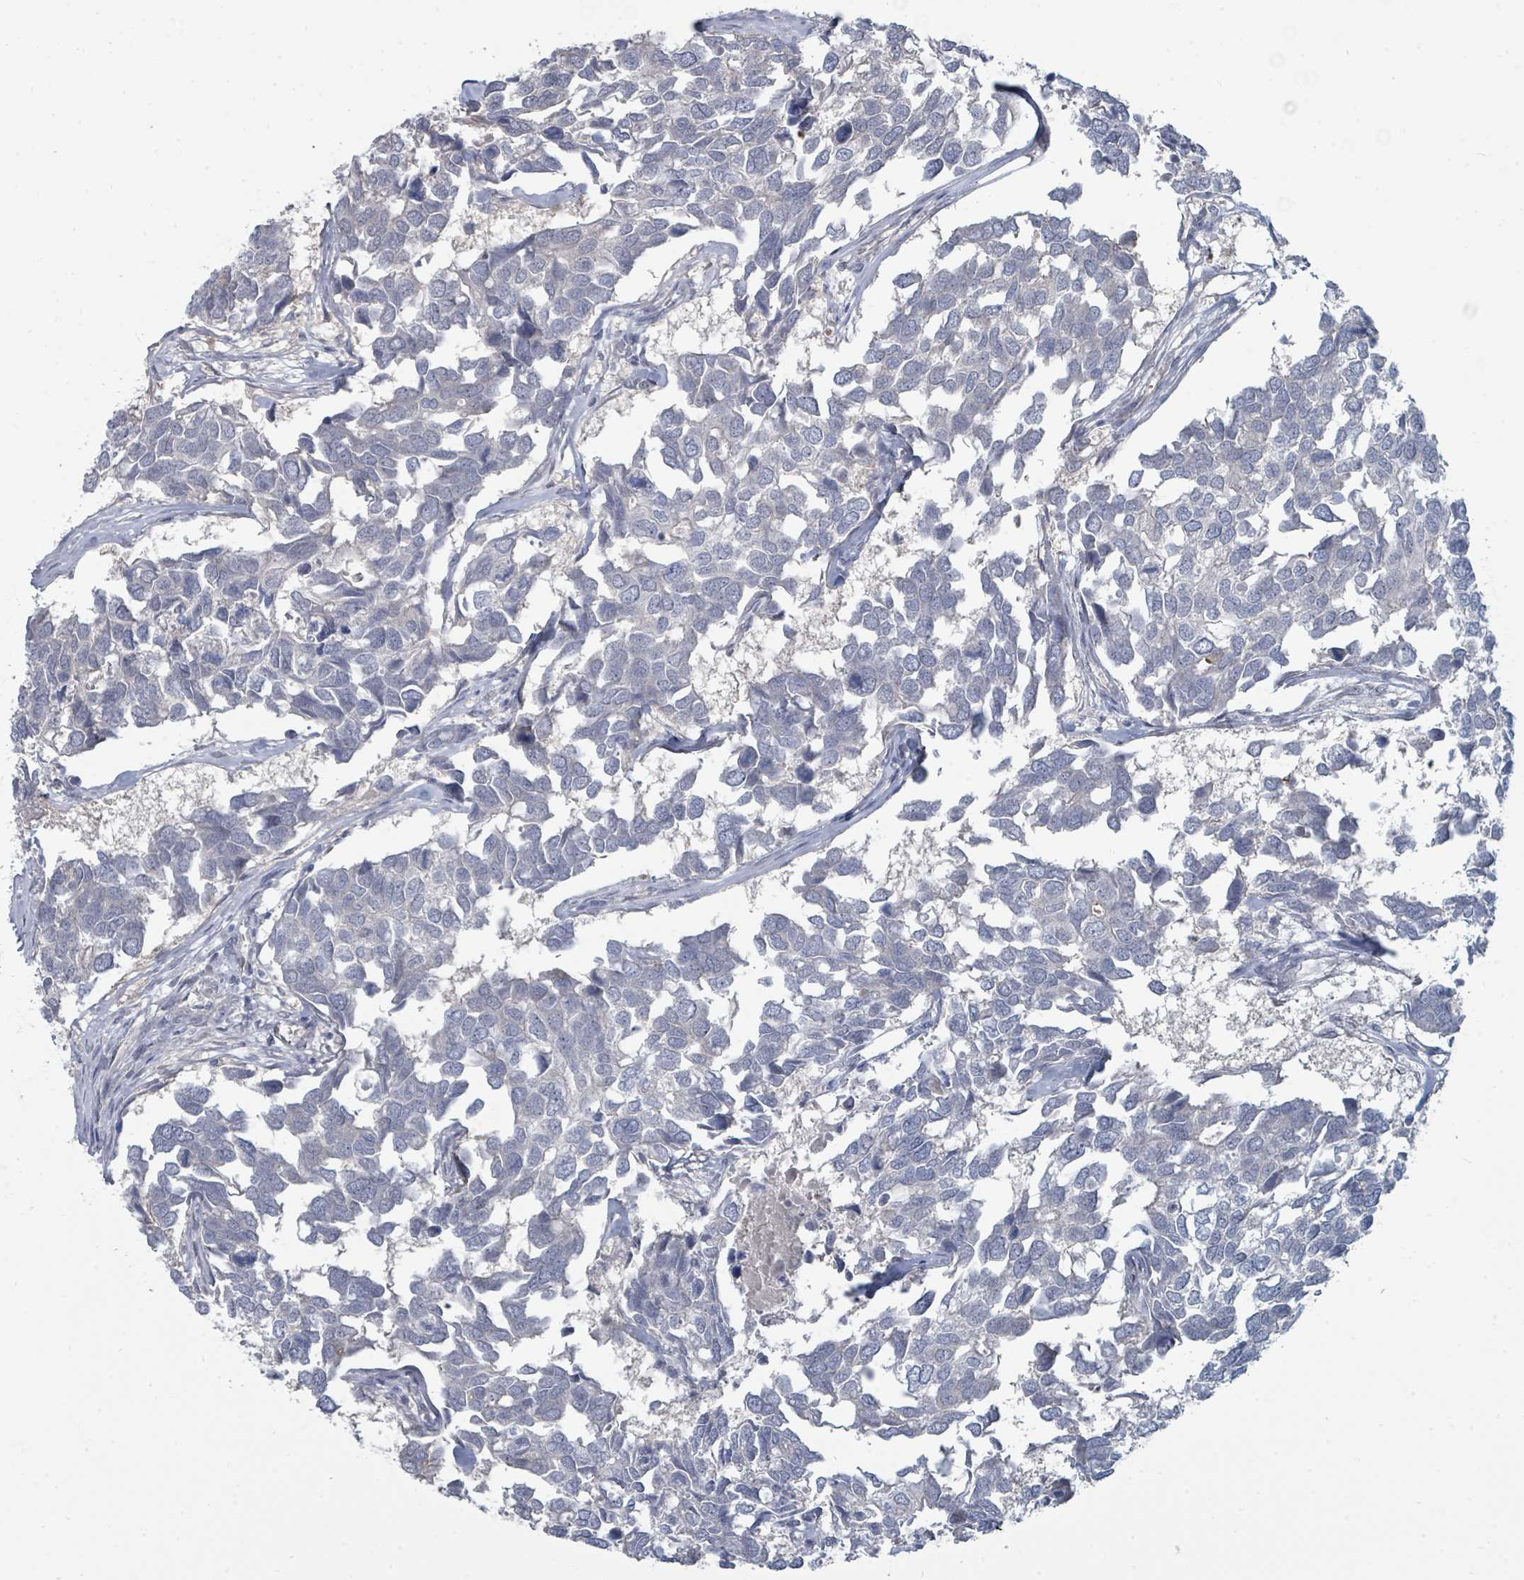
{"staining": {"intensity": "negative", "quantity": "none", "location": "none"}, "tissue": "breast cancer", "cell_type": "Tumor cells", "image_type": "cancer", "snomed": [{"axis": "morphology", "description": "Duct carcinoma"}, {"axis": "topography", "description": "Breast"}], "caption": "An IHC histopathology image of intraductal carcinoma (breast) is shown. There is no staining in tumor cells of intraductal carcinoma (breast). (DAB immunohistochemistry (IHC) with hematoxylin counter stain).", "gene": "SLC25A45", "patient": {"sex": "female", "age": 83}}